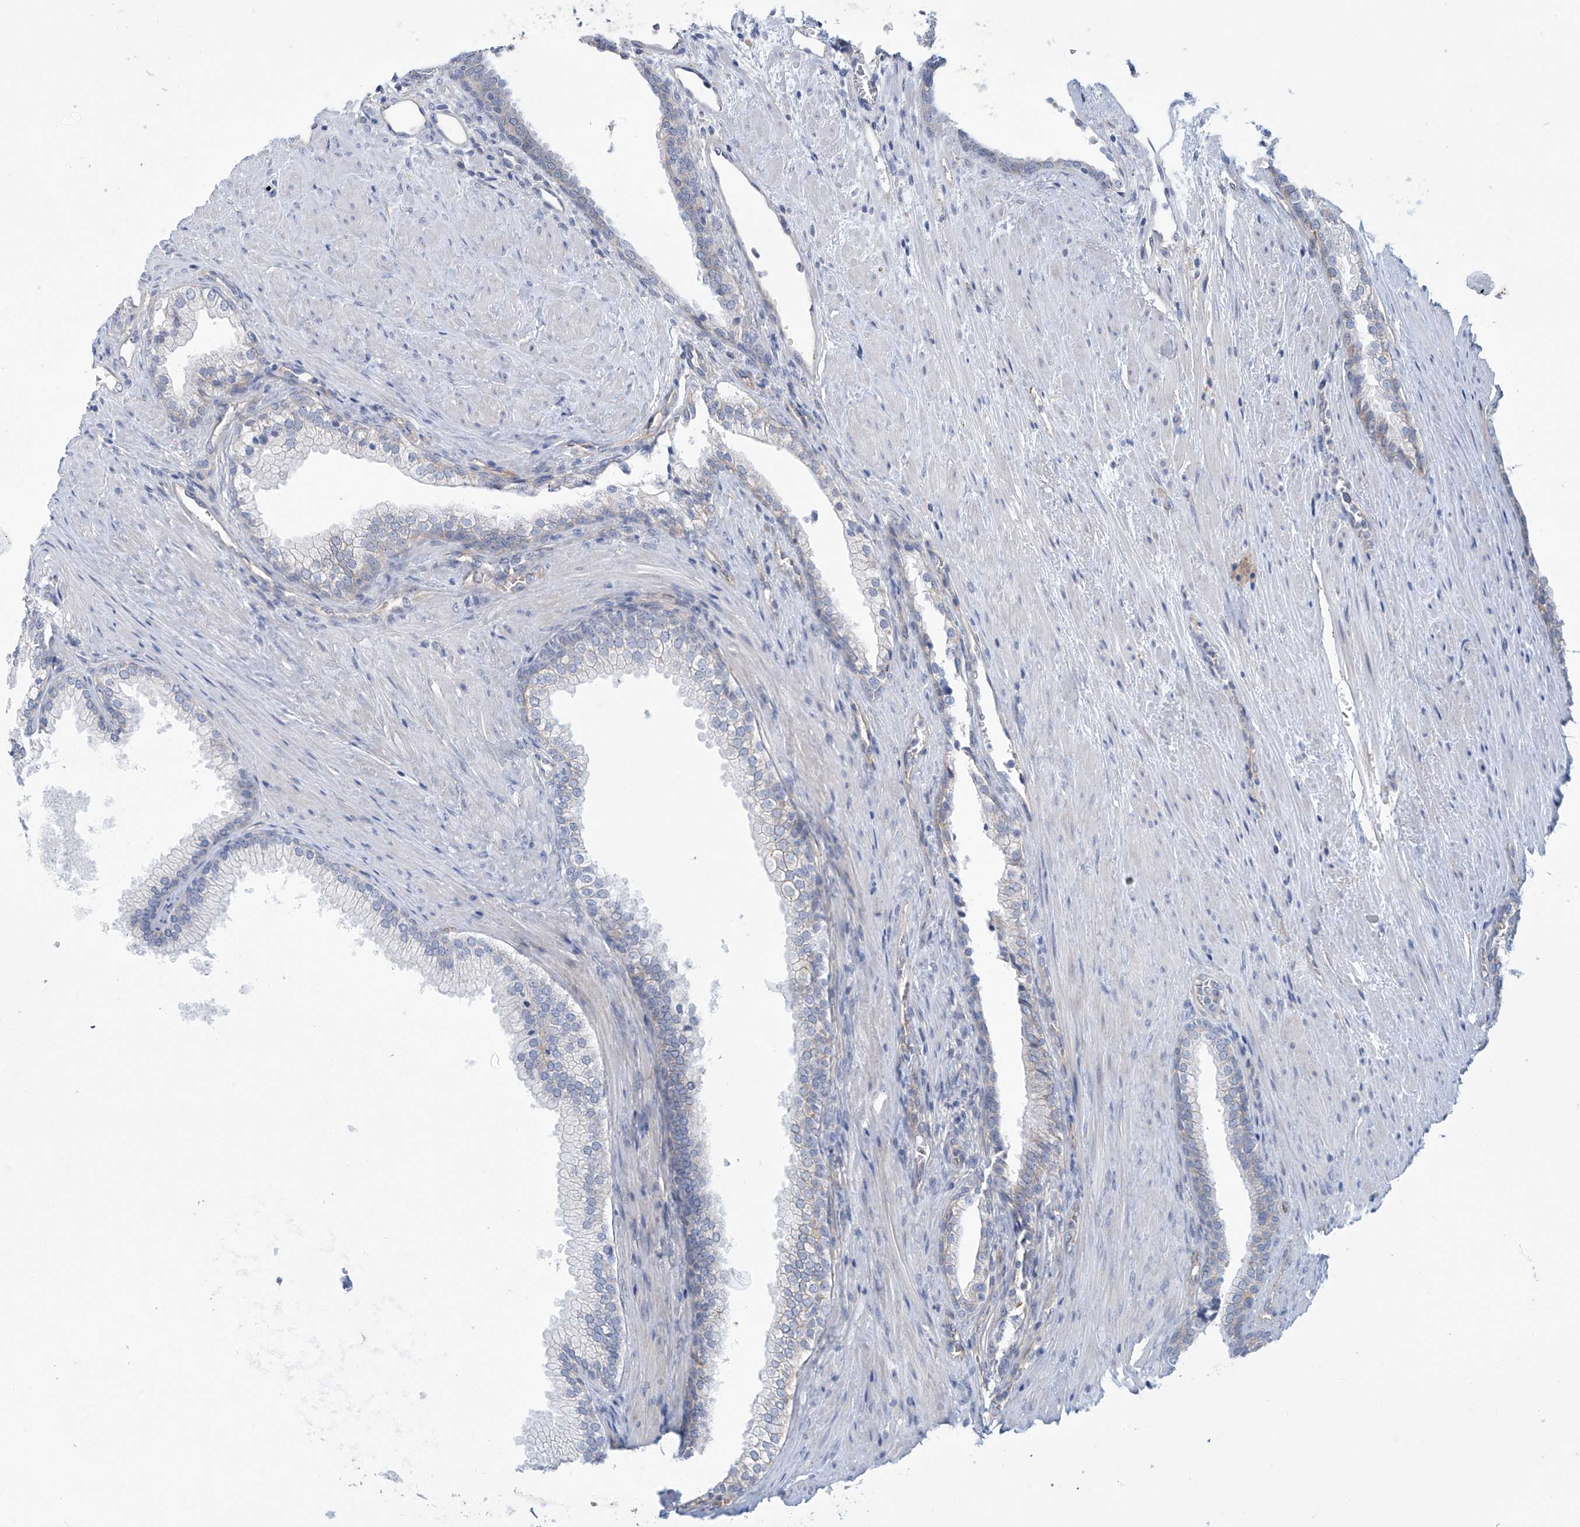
{"staining": {"intensity": "negative", "quantity": "none", "location": "none"}, "tissue": "prostate", "cell_type": "Glandular cells", "image_type": "normal", "snomed": [{"axis": "morphology", "description": "Normal tissue, NOS"}, {"axis": "topography", "description": "Prostate"}], "caption": "Normal prostate was stained to show a protein in brown. There is no significant staining in glandular cells.", "gene": "ABHD13", "patient": {"sex": "male", "age": 76}}